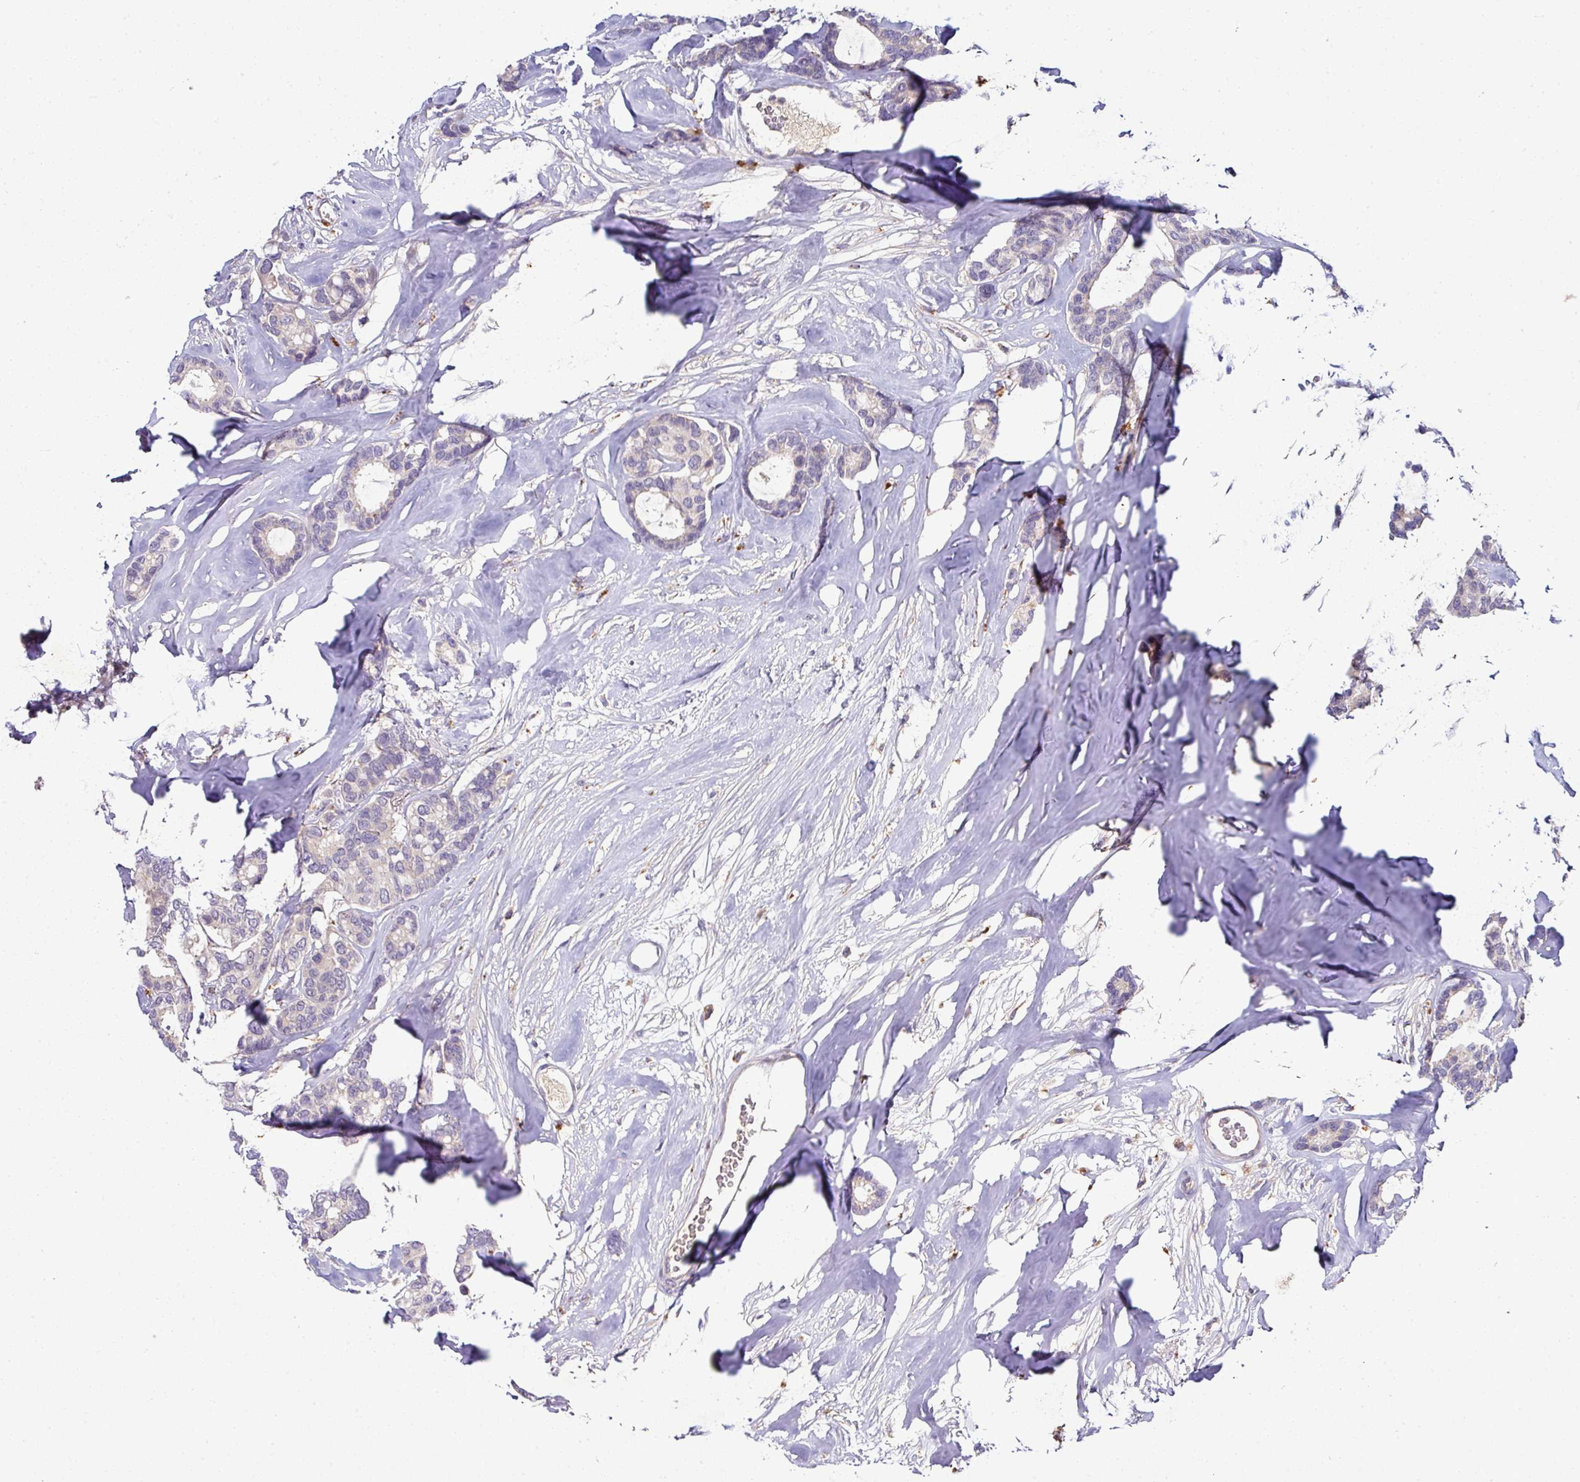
{"staining": {"intensity": "negative", "quantity": "none", "location": "none"}, "tissue": "breast cancer", "cell_type": "Tumor cells", "image_type": "cancer", "snomed": [{"axis": "morphology", "description": "Duct carcinoma"}, {"axis": "topography", "description": "Breast"}], "caption": "Immunohistochemical staining of breast cancer (intraductal carcinoma) exhibits no significant expression in tumor cells.", "gene": "AEBP2", "patient": {"sex": "female", "age": 87}}